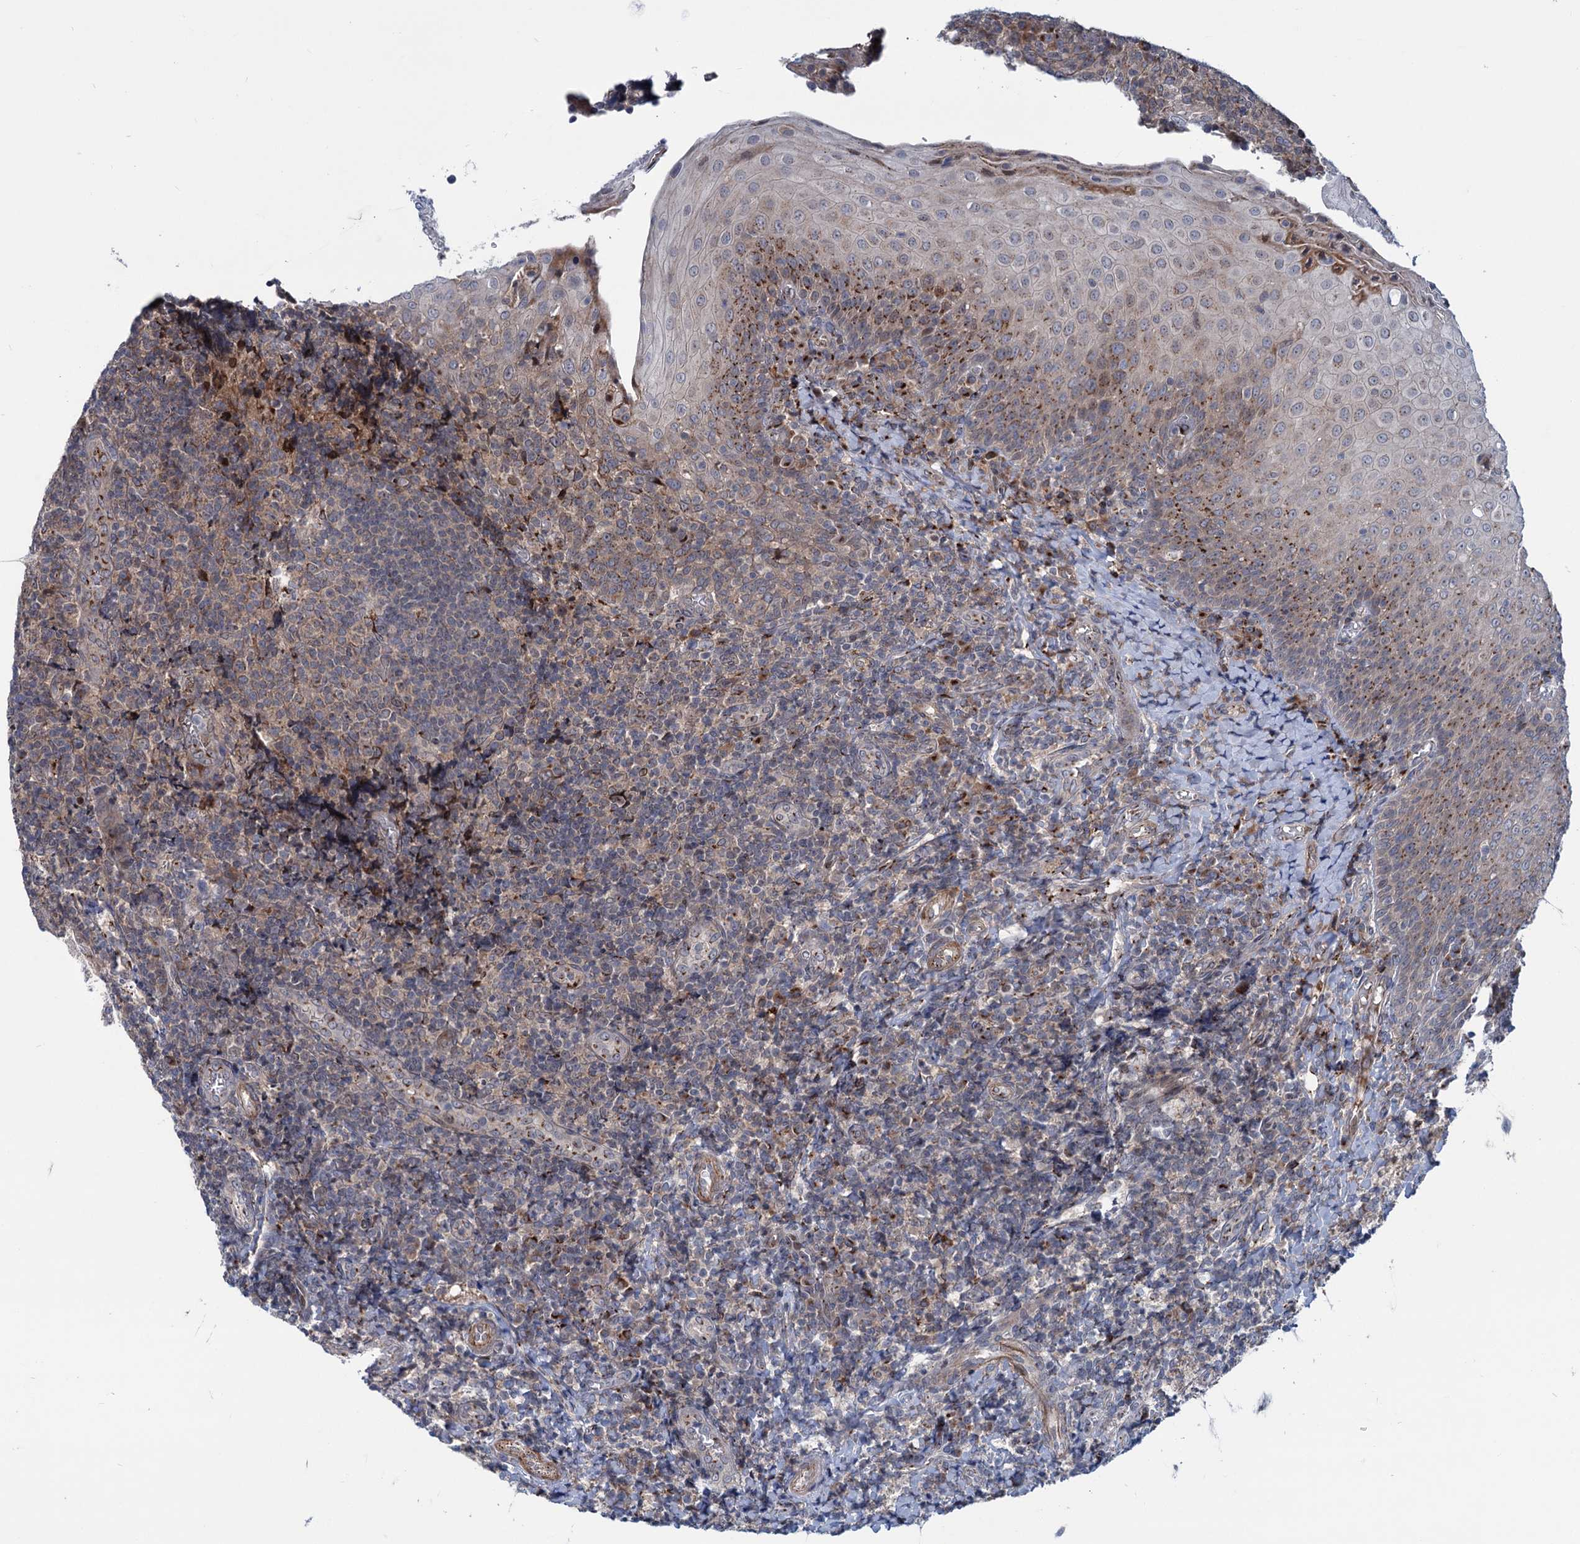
{"staining": {"intensity": "moderate", "quantity": "<25%", "location": "cytoplasmic/membranous"}, "tissue": "tonsil", "cell_type": "Germinal center cells", "image_type": "normal", "snomed": [{"axis": "morphology", "description": "Normal tissue, NOS"}, {"axis": "topography", "description": "Tonsil"}], "caption": "Protein staining reveals moderate cytoplasmic/membranous staining in approximately <25% of germinal center cells in benign tonsil. (DAB (3,3'-diaminobenzidine) = brown stain, brightfield microscopy at high magnification).", "gene": "ELP4", "patient": {"sex": "female", "age": 19}}